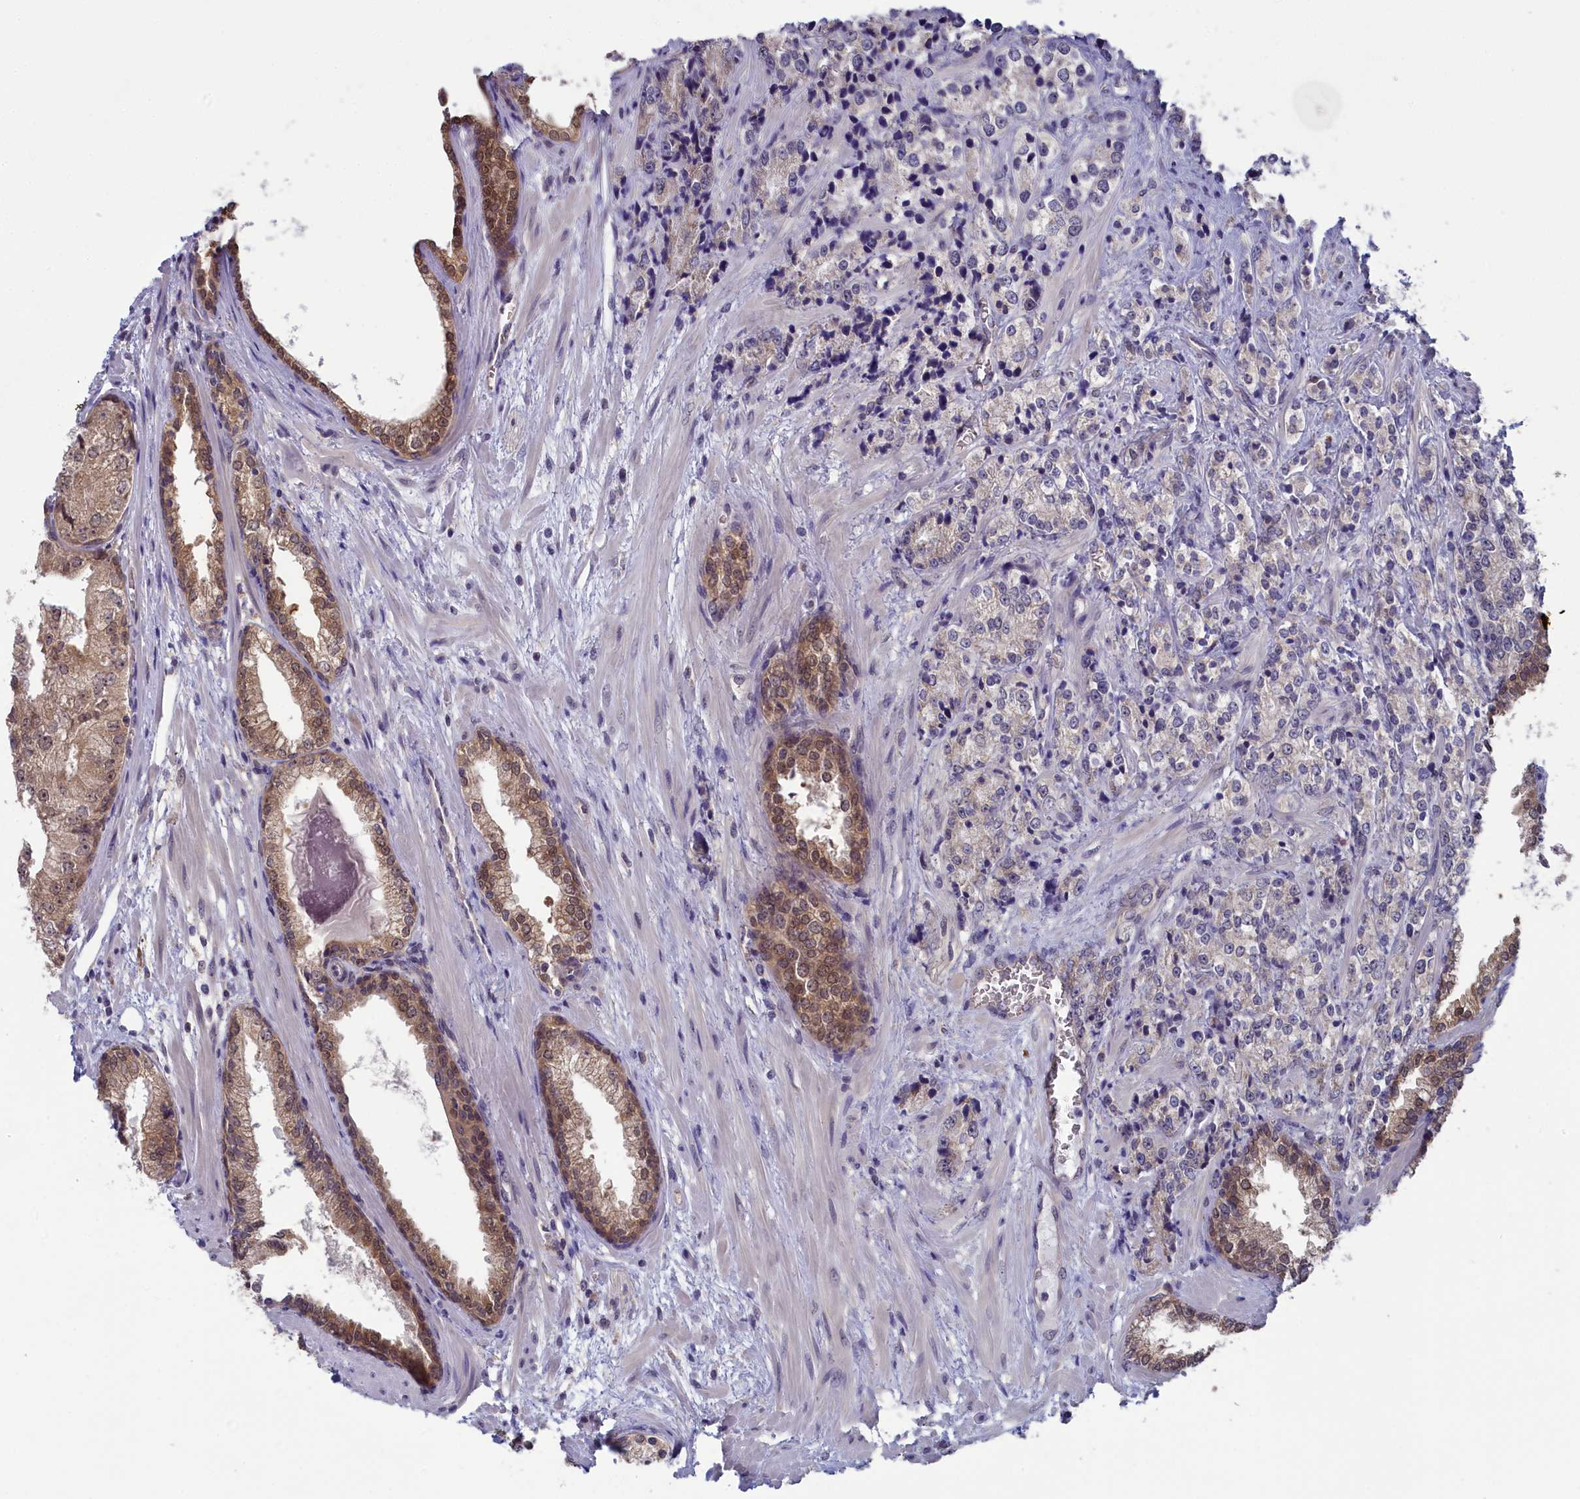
{"staining": {"intensity": "negative", "quantity": "none", "location": "none"}, "tissue": "prostate cancer", "cell_type": "Tumor cells", "image_type": "cancer", "snomed": [{"axis": "morphology", "description": "Adenocarcinoma, High grade"}, {"axis": "topography", "description": "Prostate"}], "caption": "Tumor cells are negative for protein expression in human prostate cancer. (Stains: DAB immunohistochemistry with hematoxylin counter stain, Microscopy: brightfield microscopy at high magnification).", "gene": "MRI1", "patient": {"sex": "male", "age": 69}}